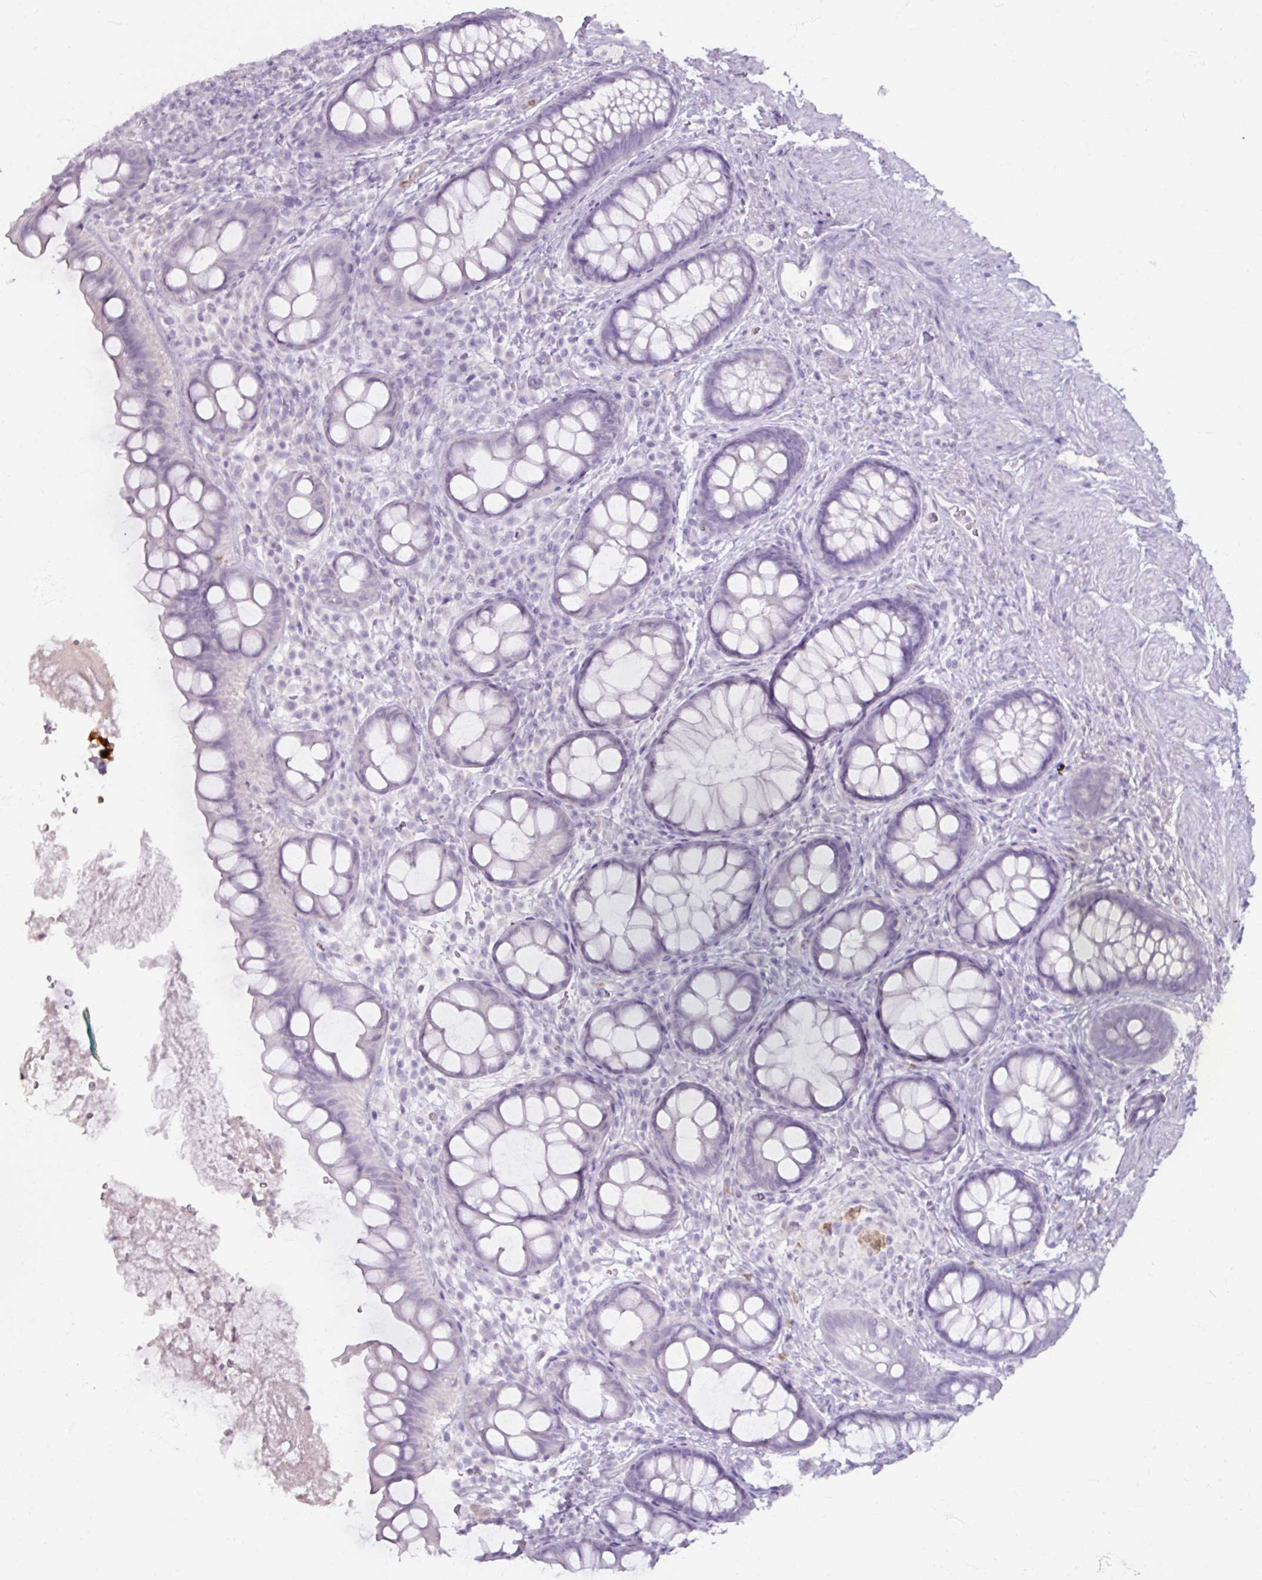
{"staining": {"intensity": "negative", "quantity": "none", "location": "none"}, "tissue": "rectum", "cell_type": "Glandular cells", "image_type": "normal", "snomed": [{"axis": "morphology", "description": "Normal tissue, NOS"}, {"axis": "topography", "description": "Rectum"}, {"axis": "topography", "description": "Peripheral nerve tissue"}], "caption": "The histopathology image shows no staining of glandular cells in normal rectum. (DAB (3,3'-diaminobenzidine) IHC with hematoxylin counter stain).", "gene": "ARG1", "patient": {"sex": "female", "age": 69}}